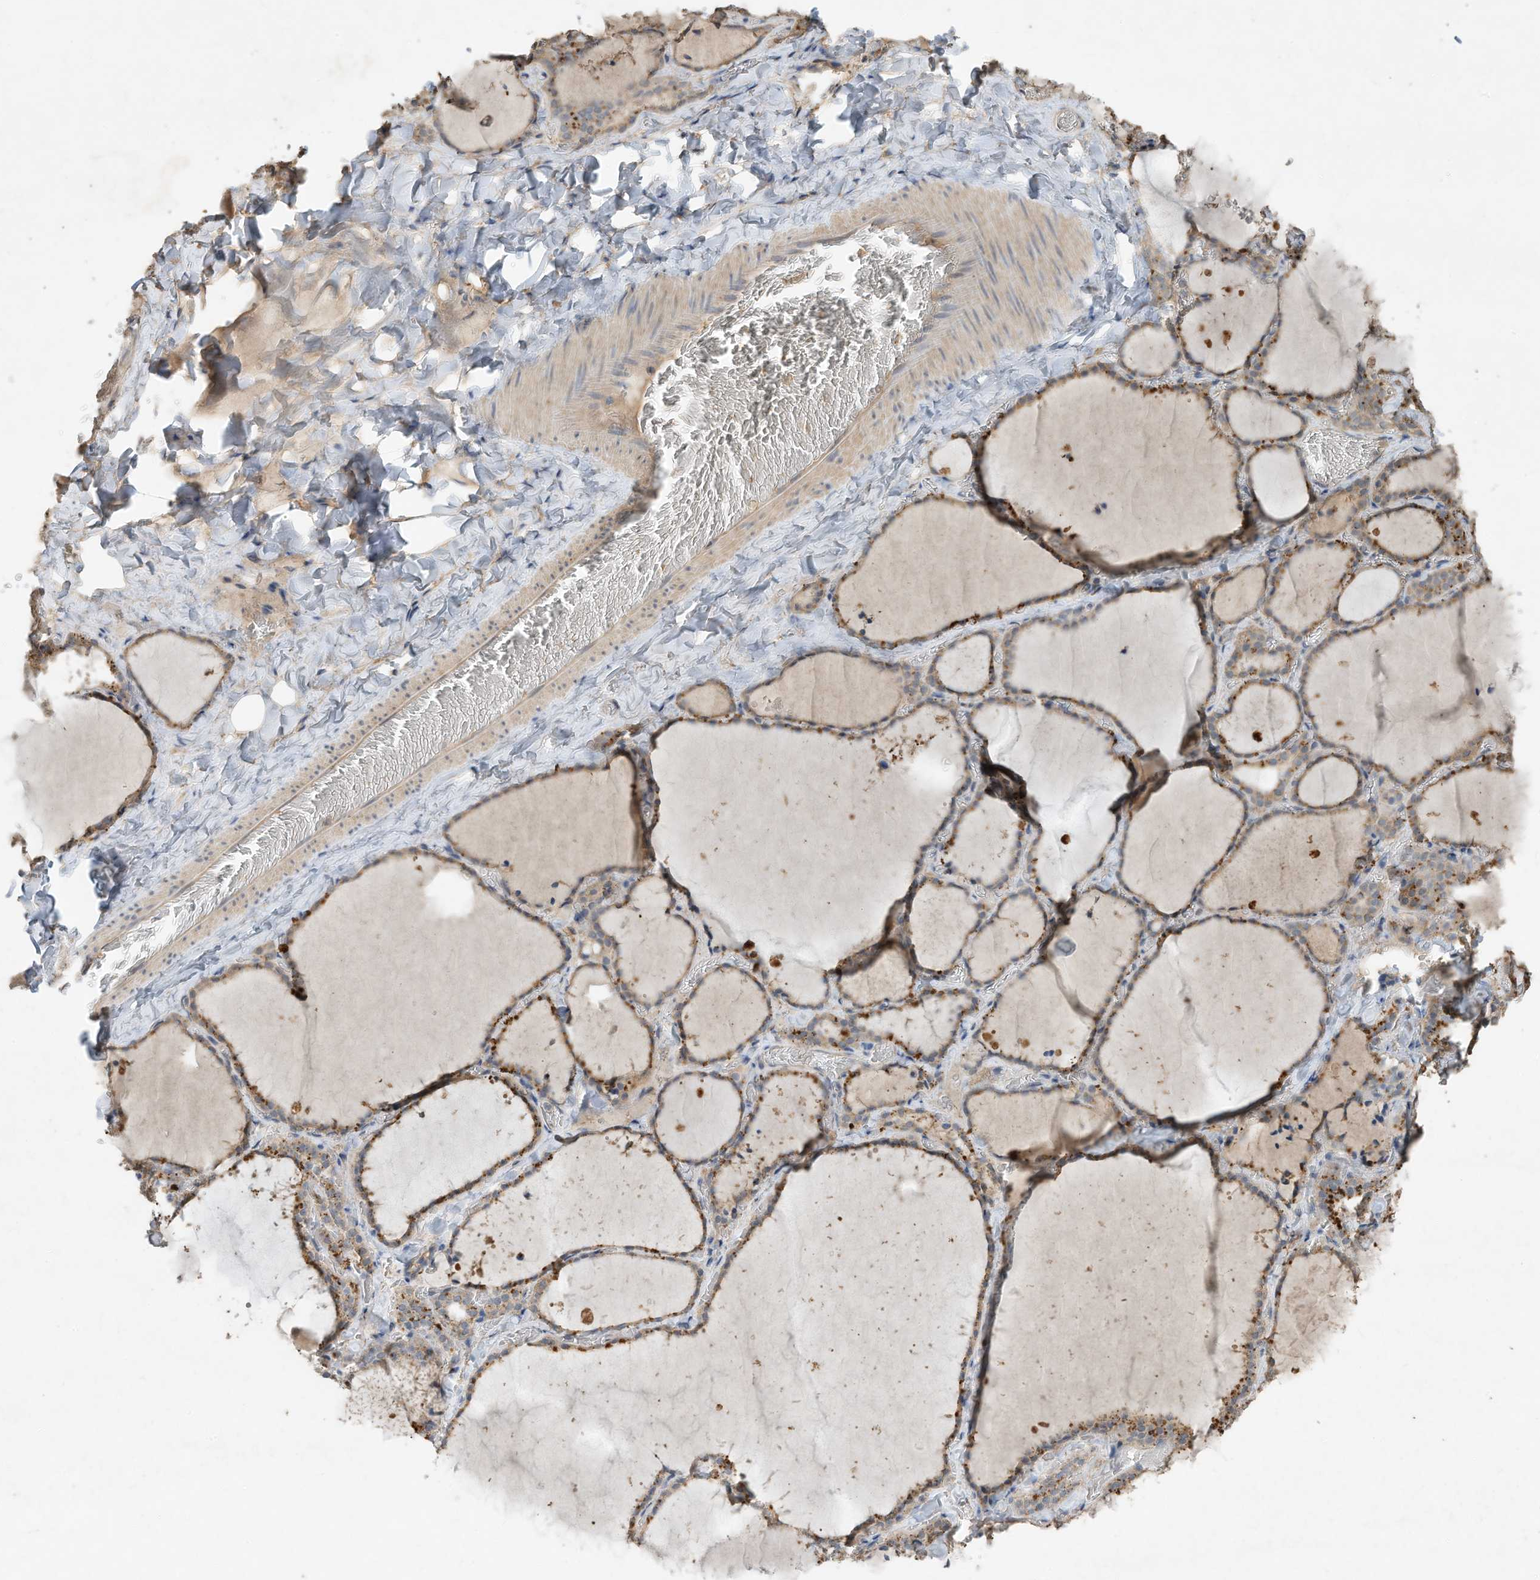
{"staining": {"intensity": "moderate", "quantity": ">75%", "location": "cytoplasmic/membranous"}, "tissue": "thyroid gland", "cell_type": "Glandular cells", "image_type": "normal", "snomed": [{"axis": "morphology", "description": "Normal tissue, NOS"}, {"axis": "topography", "description": "Thyroid gland"}], "caption": "Brown immunohistochemical staining in unremarkable thyroid gland exhibits moderate cytoplasmic/membranous positivity in approximately >75% of glandular cells. The staining was performed using DAB to visualize the protein expression in brown, while the nuclei were stained in blue with hematoxylin (Magnification: 20x).", "gene": "CAPN13", "patient": {"sex": "female", "age": 22}}